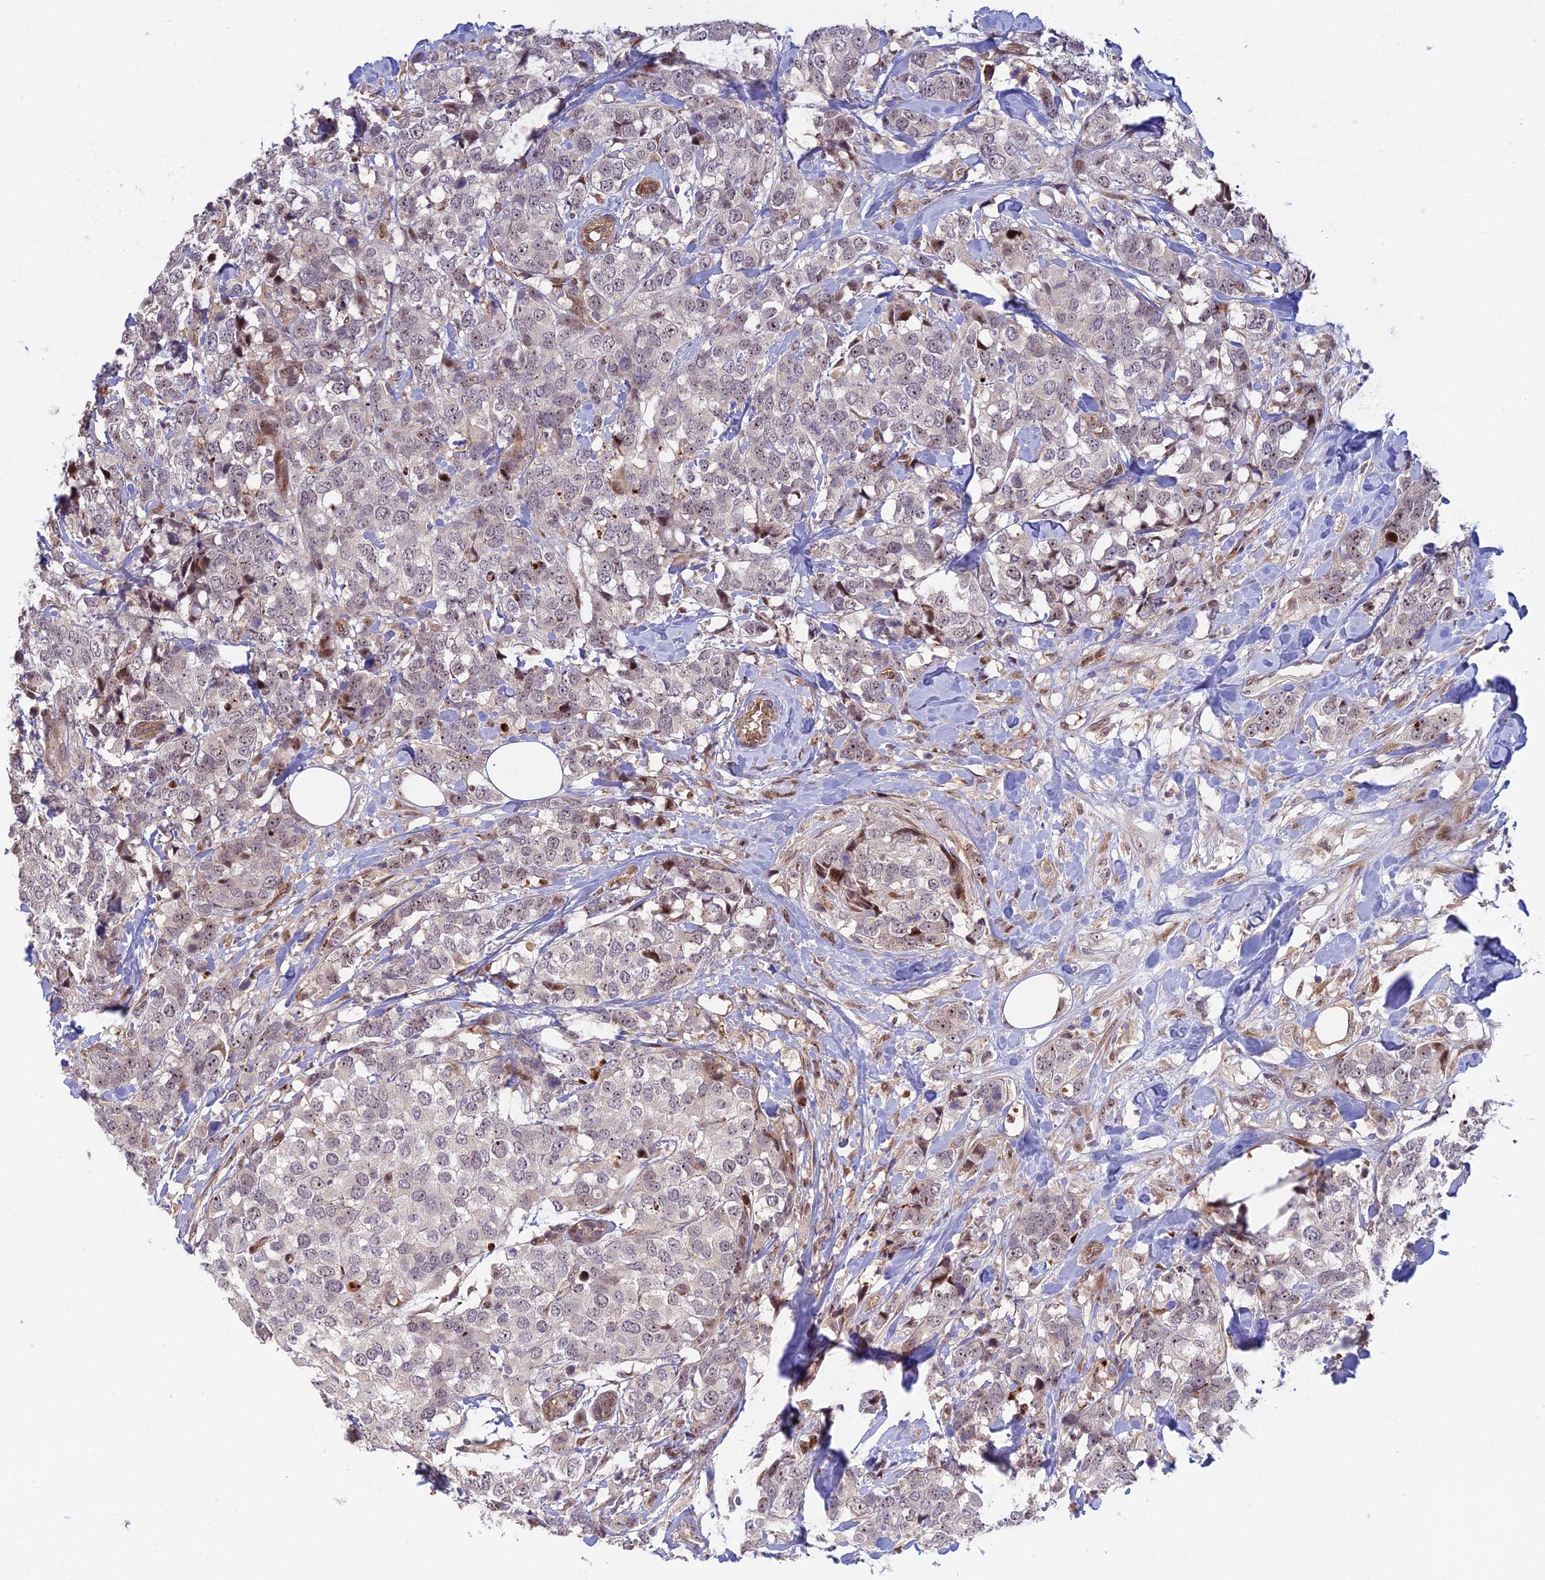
{"staining": {"intensity": "strong", "quantity": "<25%", "location": "nuclear"}, "tissue": "breast cancer", "cell_type": "Tumor cells", "image_type": "cancer", "snomed": [{"axis": "morphology", "description": "Lobular carcinoma"}, {"axis": "topography", "description": "Breast"}], "caption": "This histopathology image demonstrates lobular carcinoma (breast) stained with immunohistochemistry to label a protein in brown. The nuclear of tumor cells show strong positivity for the protein. Nuclei are counter-stained blue.", "gene": "UFSP2", "patient": {"sex": "female", "age": 59}}